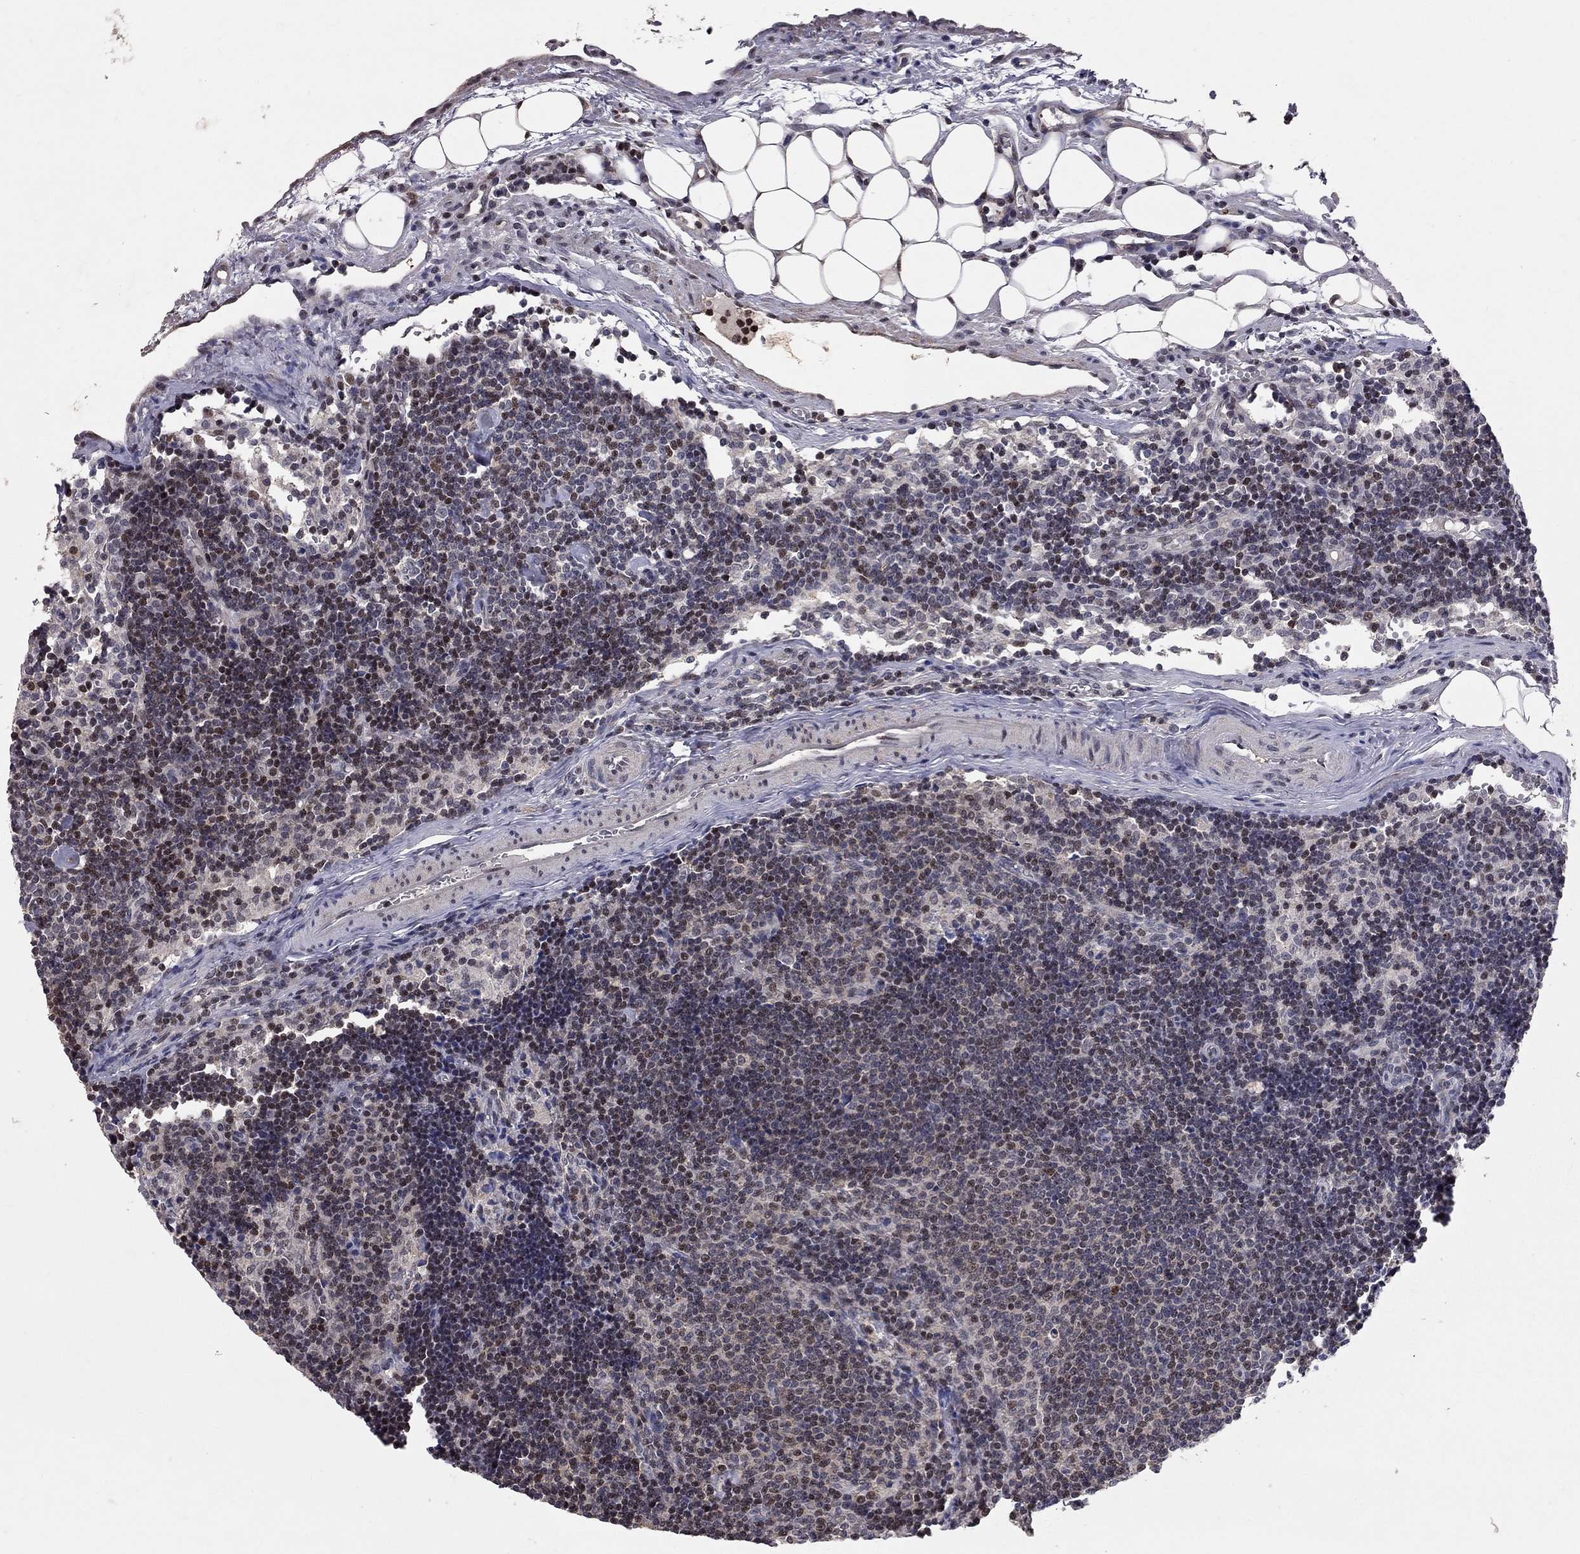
{"staining": {"intensity": "moderate", "quantity": "<25%", "location": "nuclear"}, "tissue": "lymph node", "cell_type": "Germinal center cells", "image_type": "normal", "snomed": [{"axis": "morphology", "description": "Normal tissue, NOS"}, {"axis": "topography", "description": "Lymph node"}], "caption": "Moderate nuclear protein positivity is appreciated in approximately <25% of germinal center cells in lymph node. The protein is stained brown, and the nuclei are stained in blue (DAB IHC with brightfield microscopy, high magnification).", "gene": "HDAC3", "patient": {"sex": "female", "age": 34}}